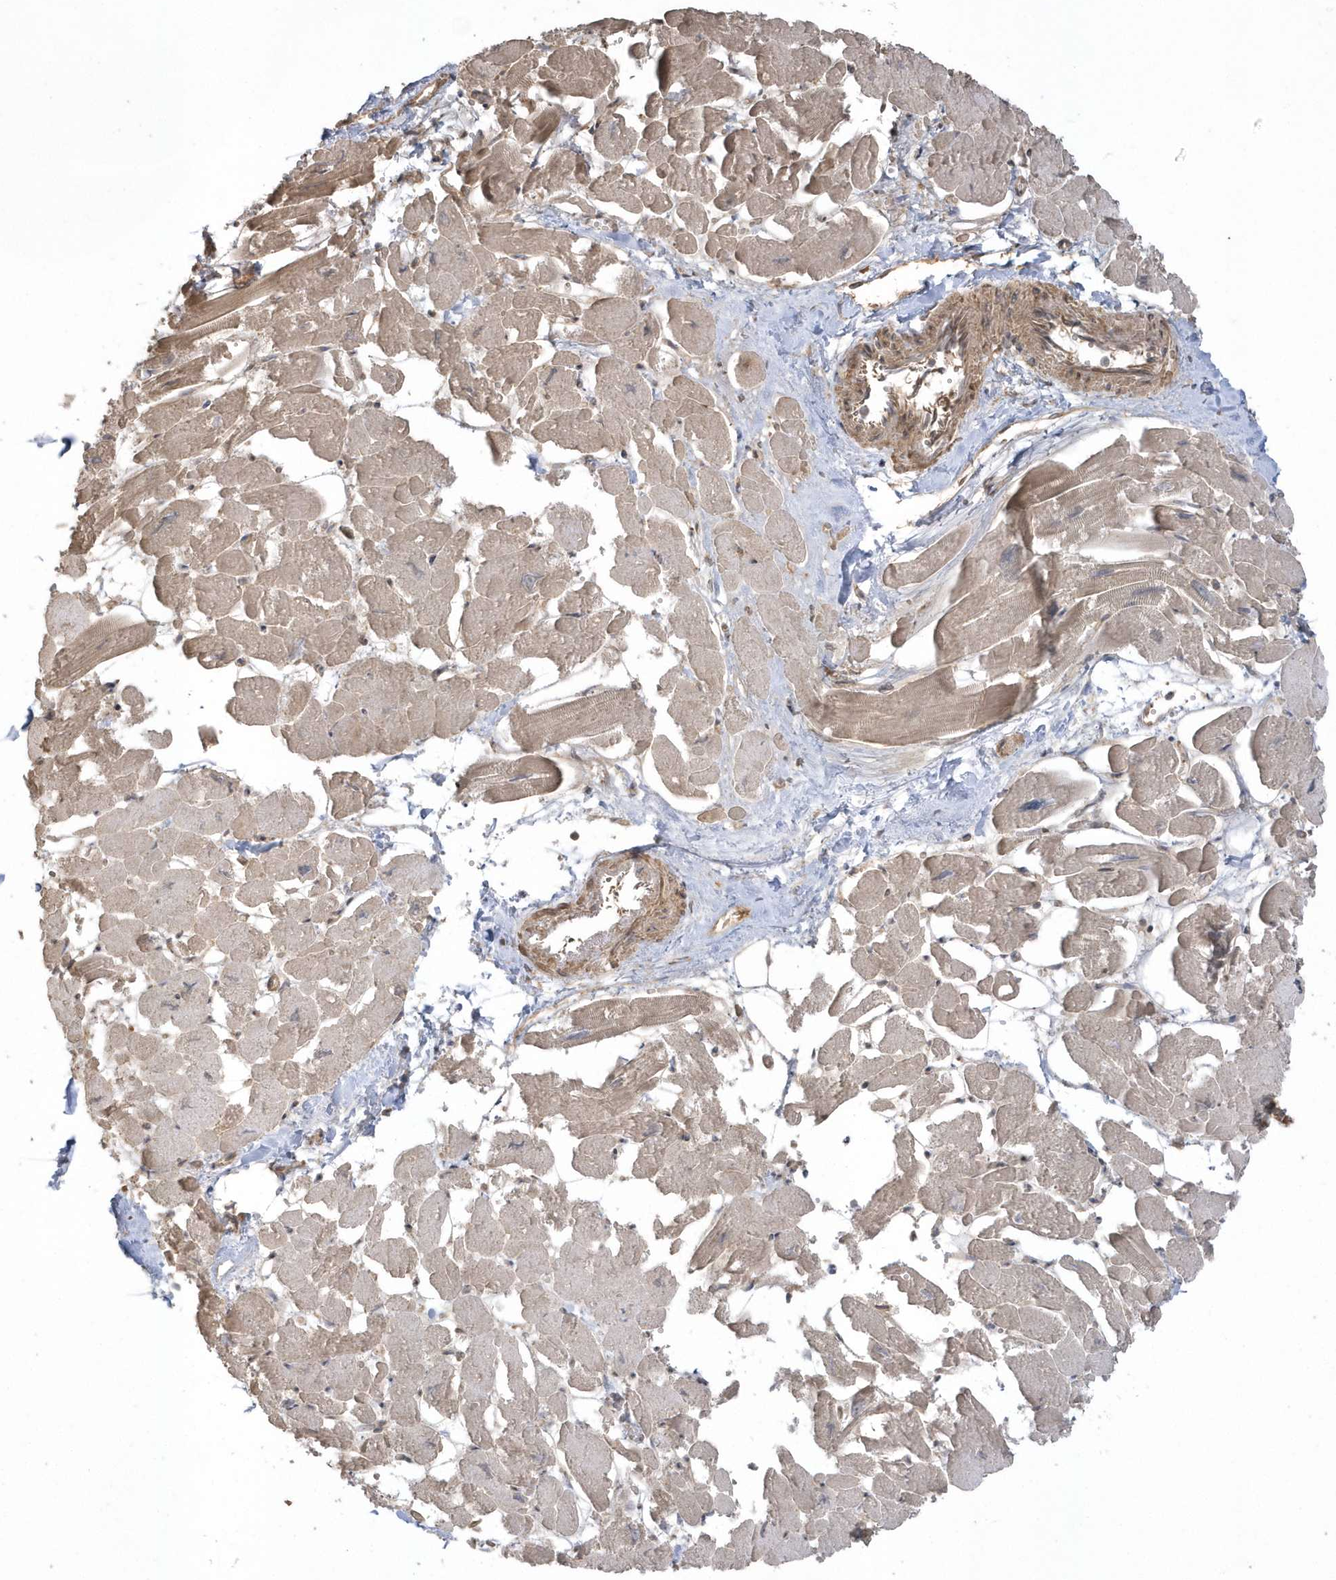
{"staining": {"intensity": "moderate", "quantity": ">75%", "location": "cytoplasmic/membranous"}, "tissue": "heart muscle", "cell_type": "Cardiomyocytes", "image_type": "normal", "snomed": [{"axis": "morphology", "description": "Normal tissue, NOS"}, {"axis": "topography", "description": "Heart"}], "caption": "A photomicrograph of heart muscle stained for a protein reveals moderate cytoplasmic/membranous brown staining in cardiomyocytes. (IHC, brightfield microscopy, high magnification).", "gene": "HNMT", "patient": {"sex": "male", "age": 54}}